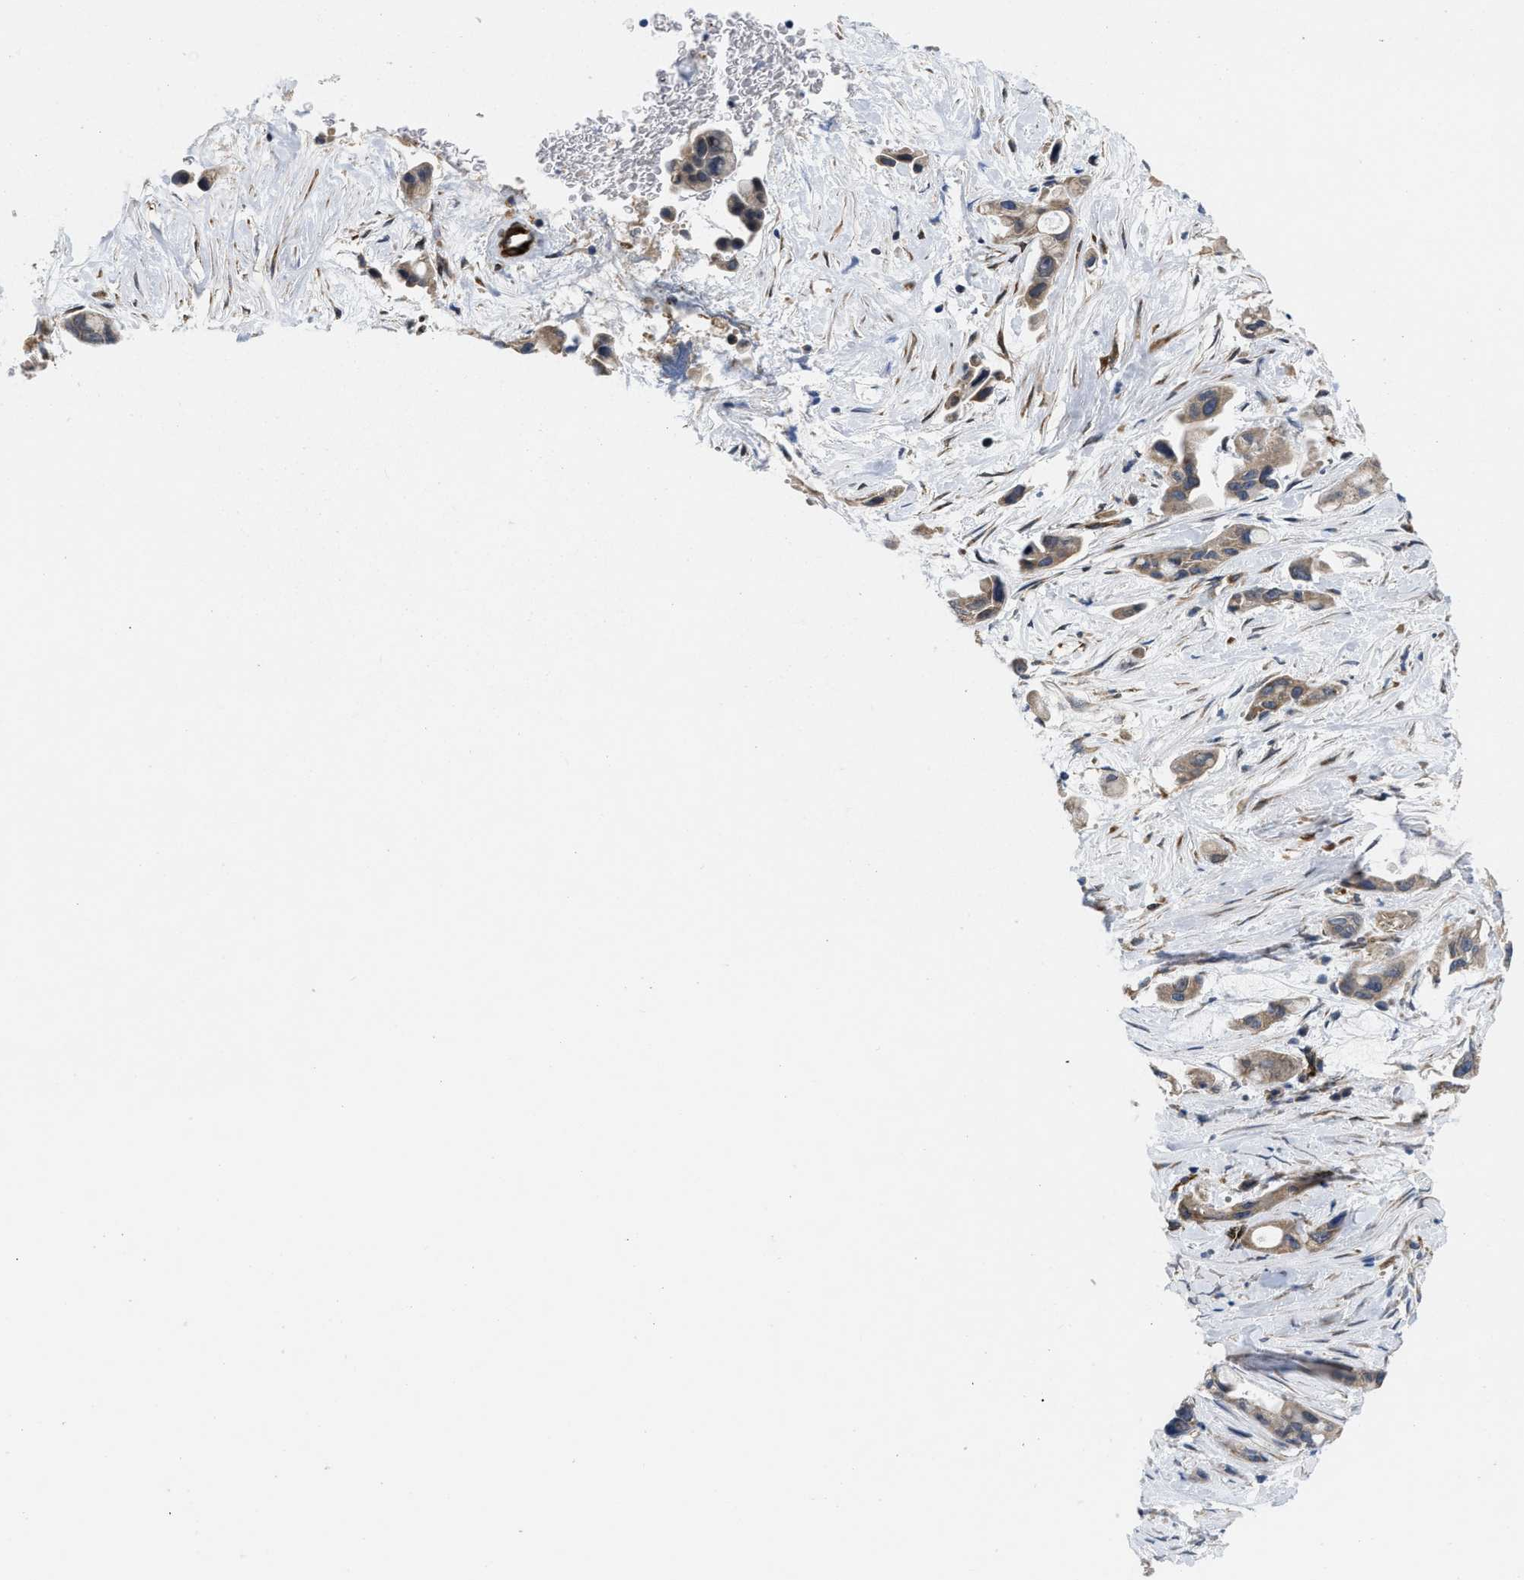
{"staining": {"intensity": "weak", "quantity": ">75%", "location": "cytoplasmic/membranous"}, "tissue": "pancreatic cancer", "cell_type": "Tumor cells", "image_type": "cancer", "snomed": [{"axis": "morphology", "description": "Adenocarcinoma, NOS"}, {"axis": "topography", "description": "Pancreas"}], "caption": "DAB immunohistochemical staining of adenocarcinoma (pancreatic) exhibits weak cytoplasmic/membranous protein staining in approximately >75% of tumor cells.", "gene": "EOGT", "patient": {"sex": "male", "age": 53}}